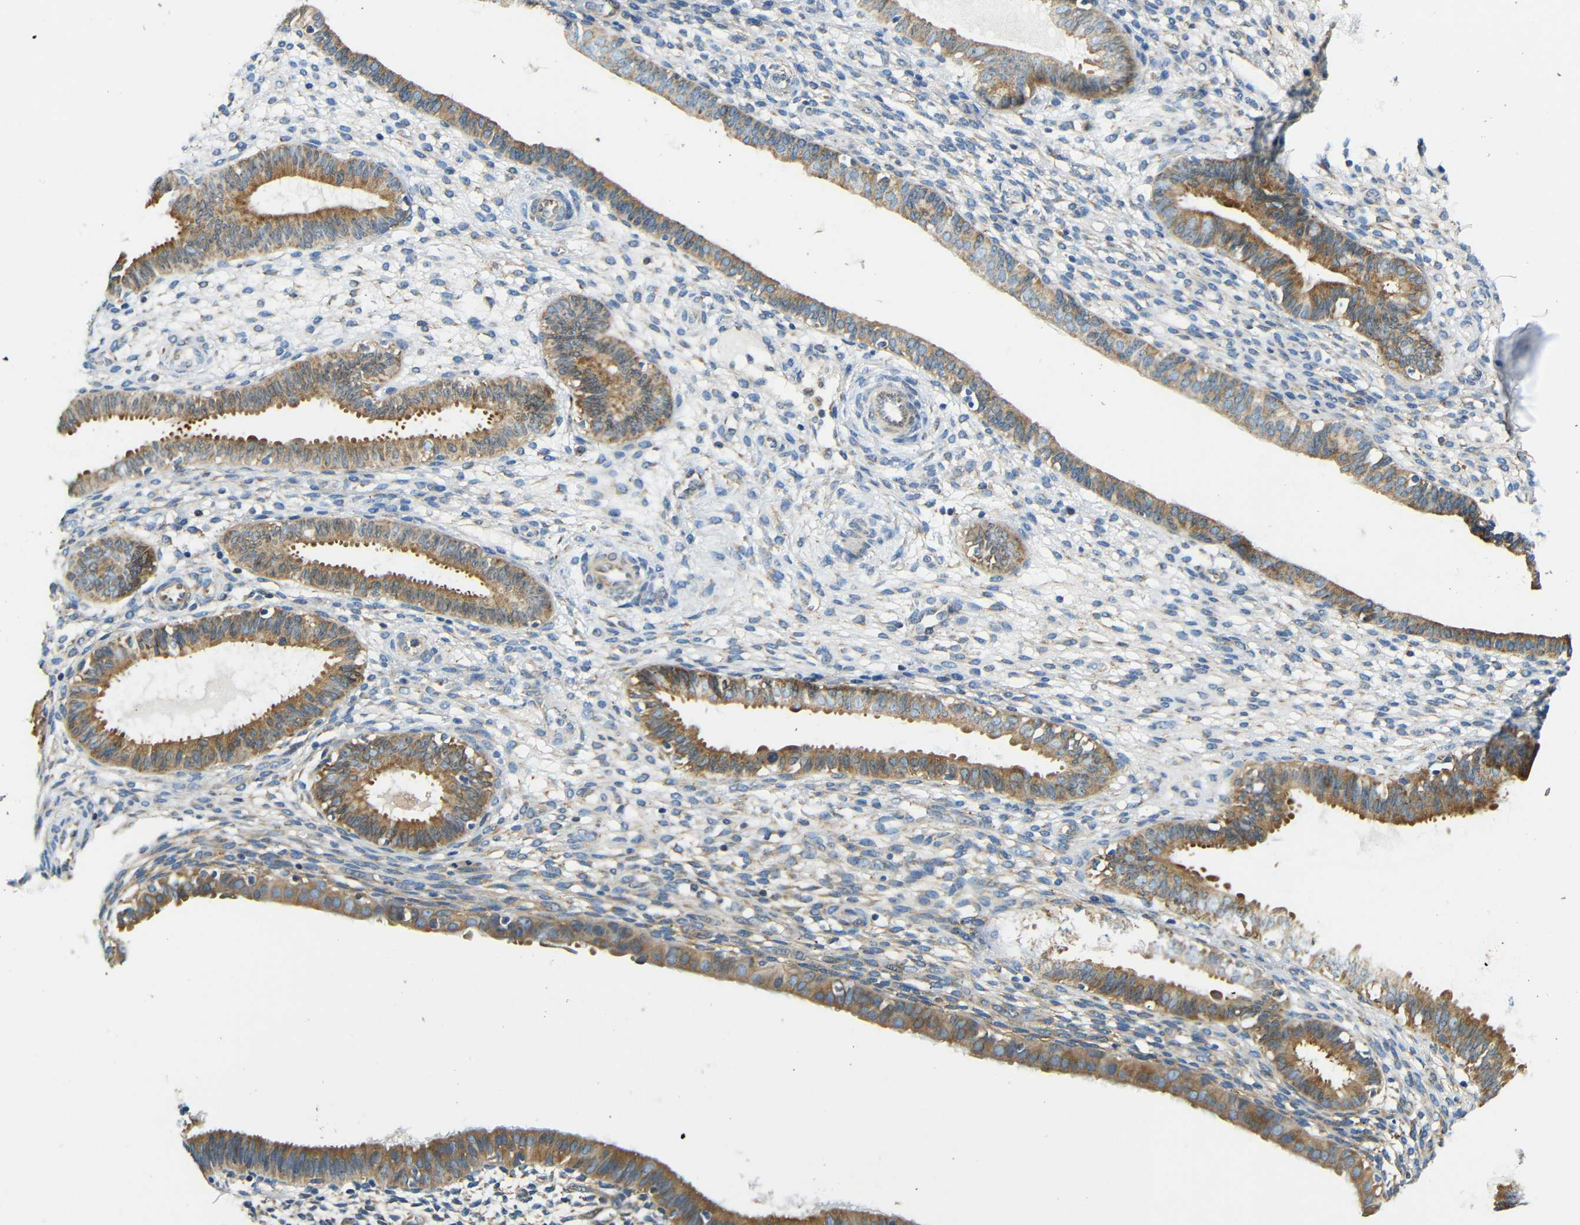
{"staining": {"intensity": "moderate", "quantity": "<25%", "location": "cytoplasmic/membranous"}, "tissue": "endometrium", "cell_type": "Cells in endometrial stroma", "image_type": "normal", "snomed": [{"axis": "morphology", "description": "Normal tissue, NOS"}, {"axis": "topography", "description": "Endometrium"}], "caption": "A brown stain labels moderate cytoplasmic/membranous expression of a protein in cells in endometrial stroma of unremarkable endometrium. The staining was performed using DAB (3,3'-diaminobenzidine) to visualize the protein expression in brown, while the nuclei were stained in blue with hematoxylin (Magnification: 20x).", "gene": "VAPB", "patient": {"sex": "female", "age": 61}}